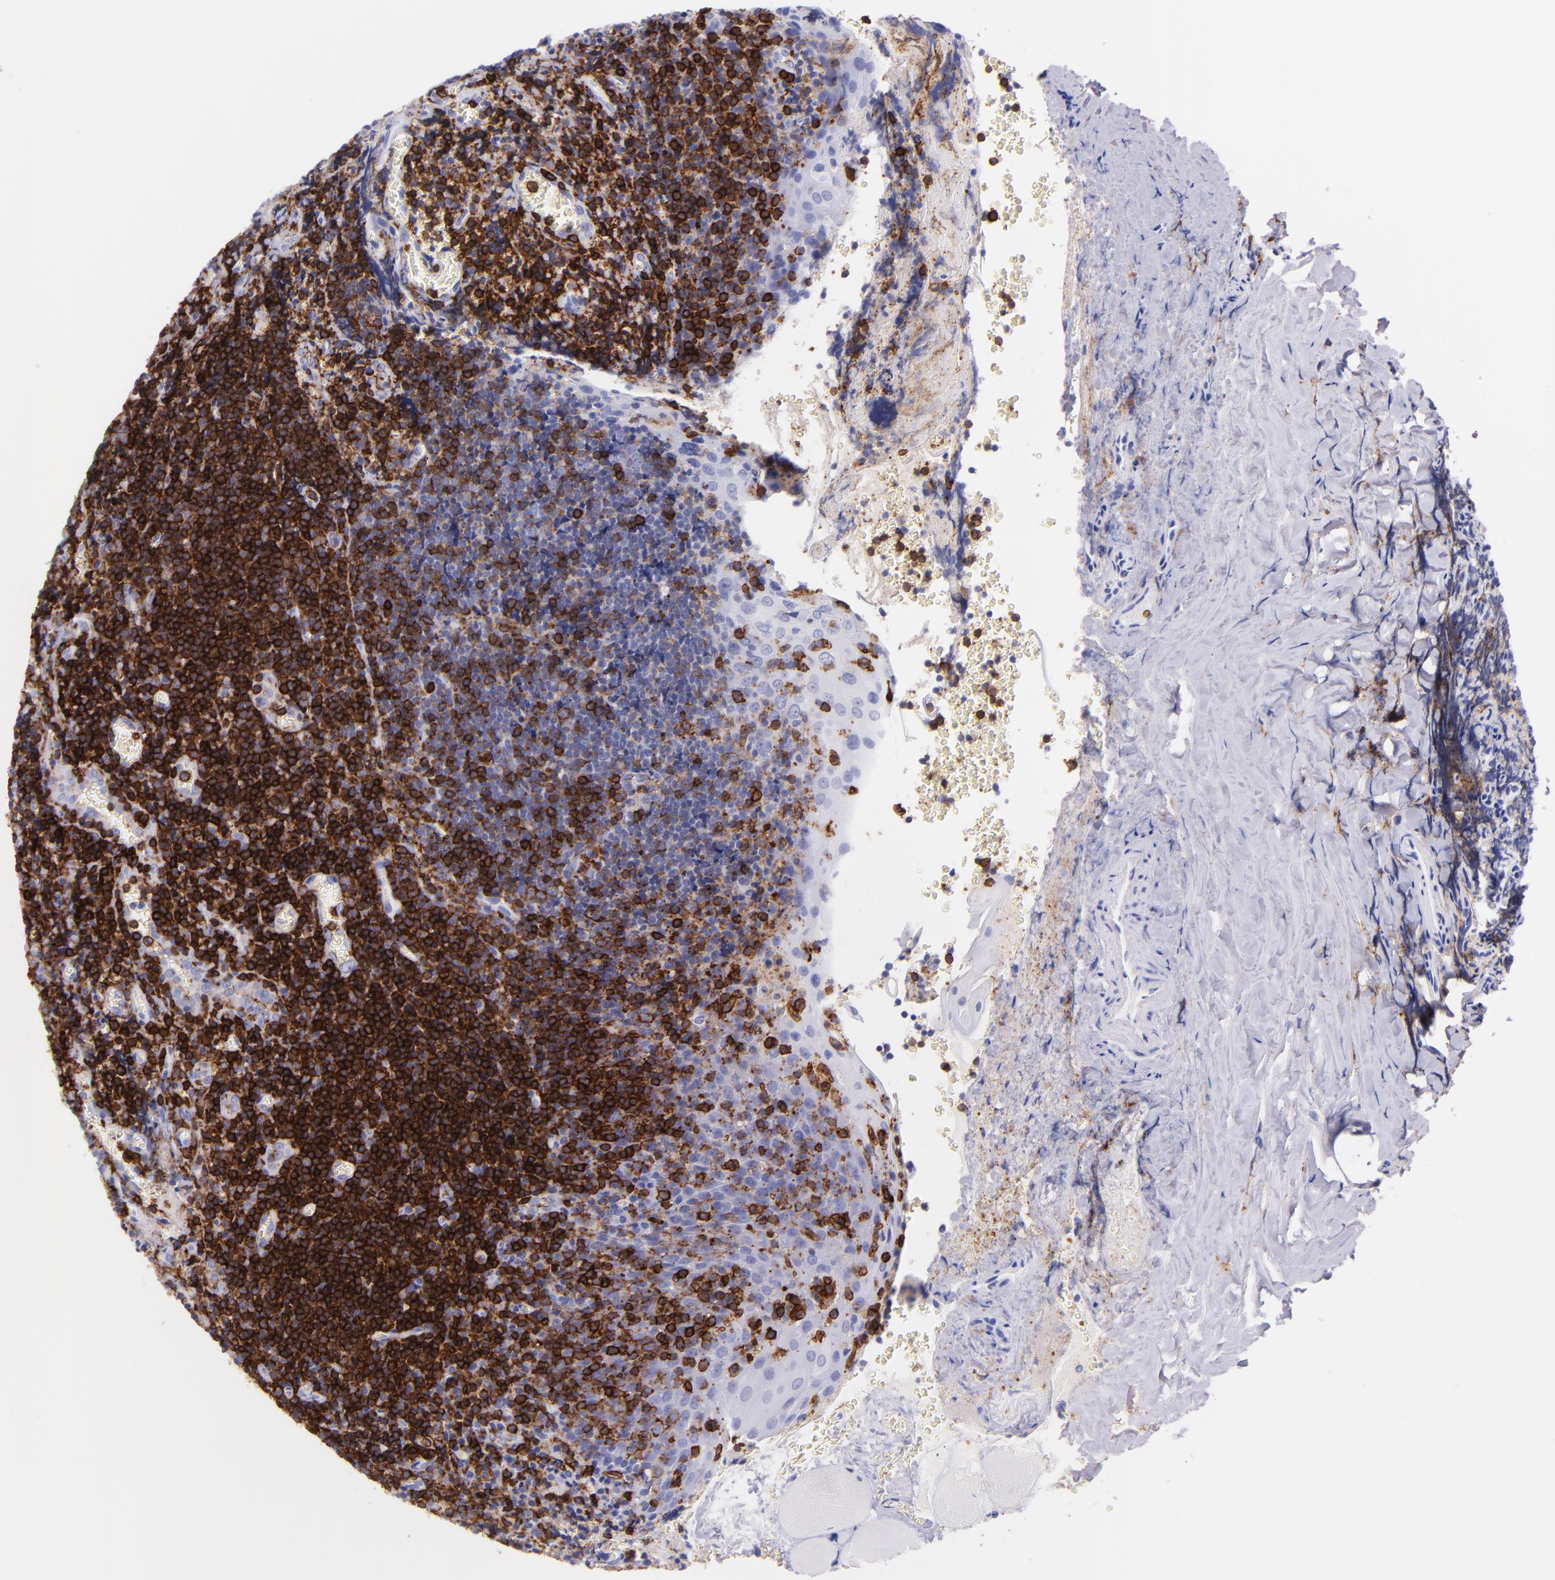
{"staining": {"intensity": "strong", "quantity": "<25%", "location": "cytoplasmic/membranous"}, "tissue": "tonsil", "cell_type": "Germinal center cells", "image_type": "normal", "snomed": [{"axis": "morphology", "description": "Normal tissue, NOS"}, {"axis": "topography", "description": "Tonsil"}], "caption": "Immunohistochemical staining of normal tonsil reveals strong cytoplasmic/membranous protein staining in approximately <25% of germinal center cells. The staining was performed using DAB, with brown indicating positive protein expression. Nuclei are stained blue with hematoxylin.", "gene": "SPN", "patient": {"sex": "male", "age": 20}}